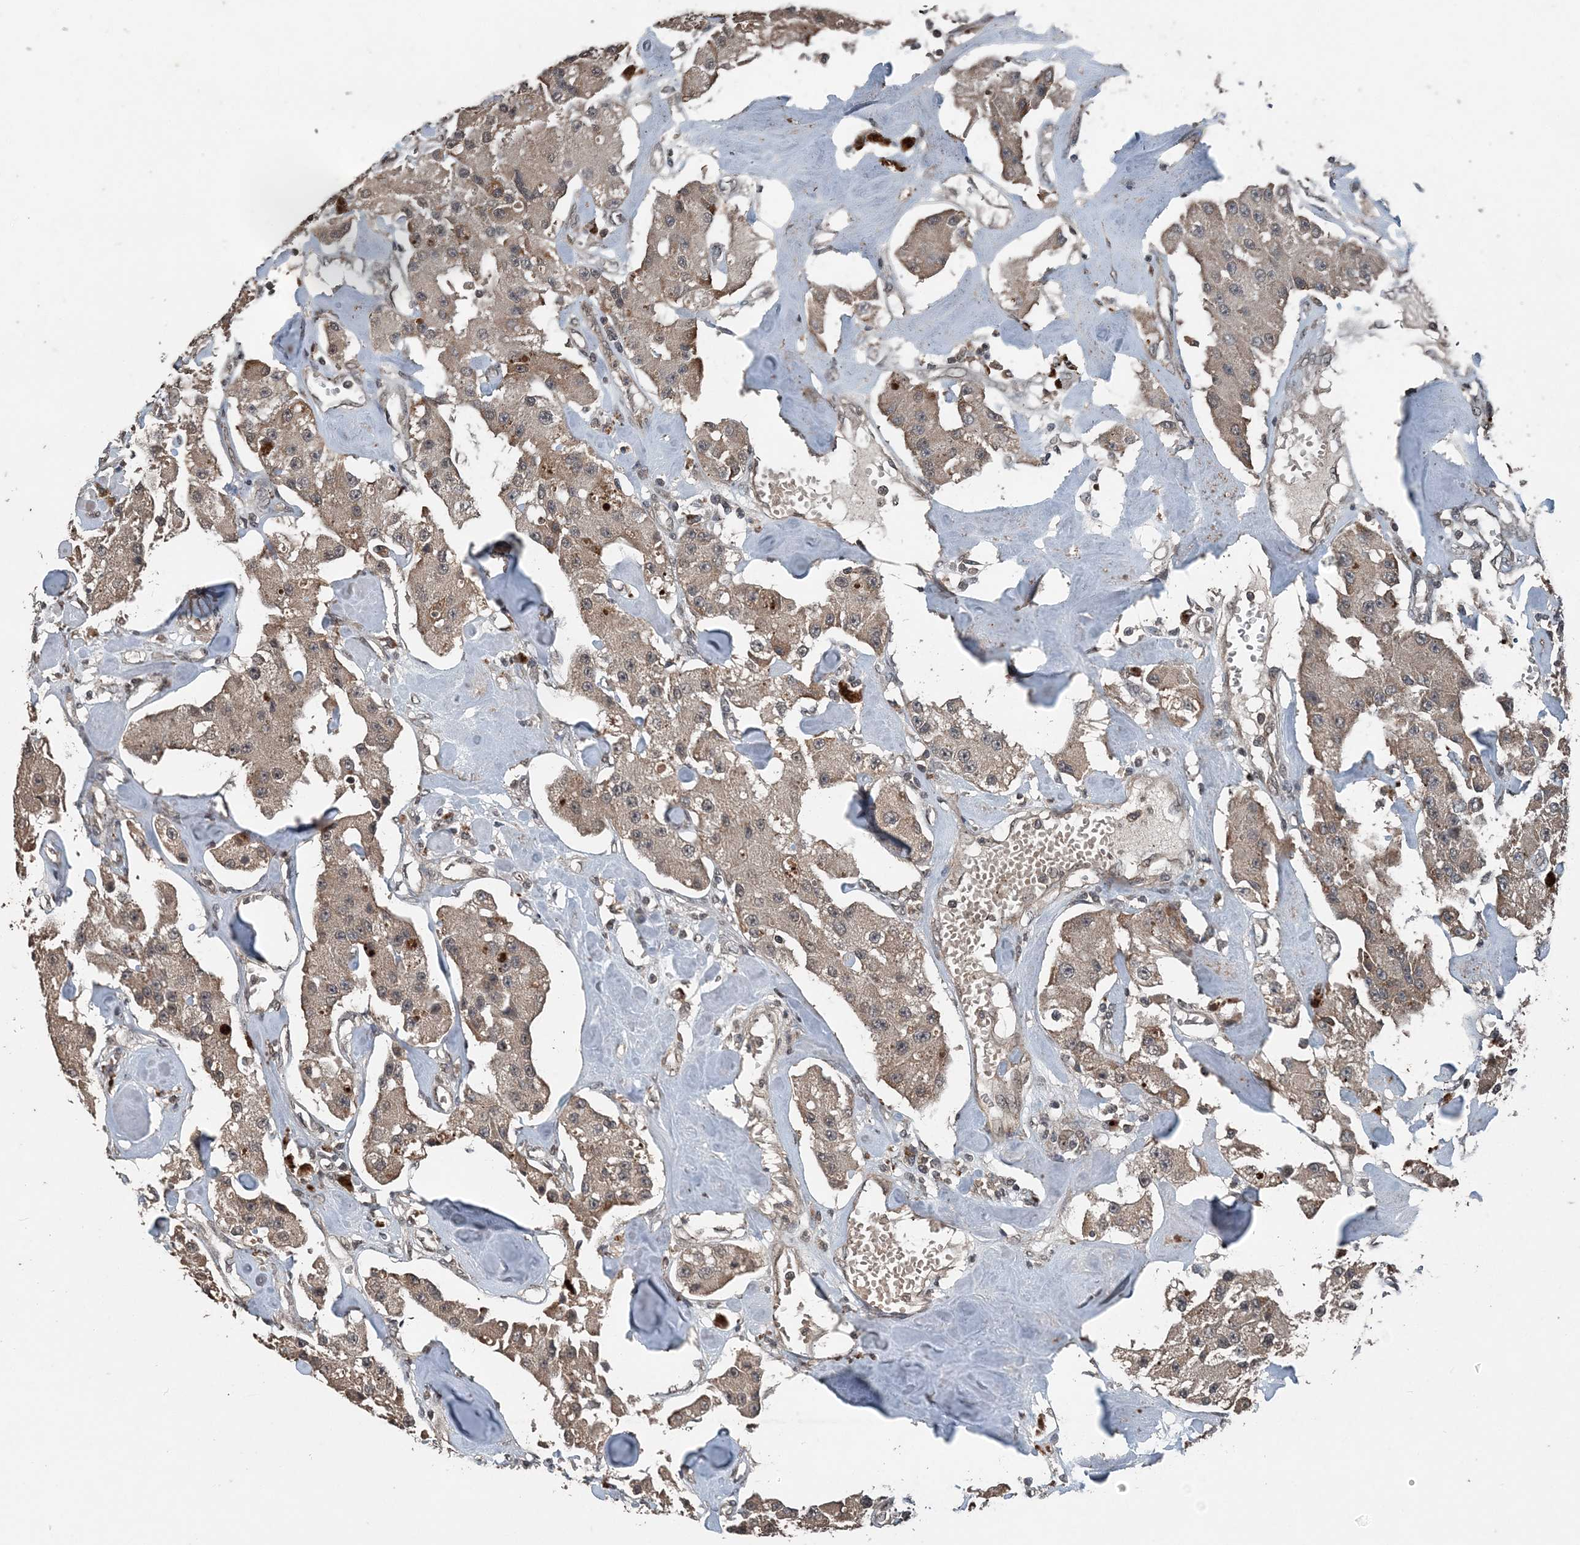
{"staining": {"intensity": "weak", "quantity": ">75%", "location": "cytoplasmic/membranous"}, "tissue": "carcinoid", "cell_type": "Tumor cells", "image_type": "cancer", "snomed": [{"axis": "morphology", "description": "Carcinoid, malignant, NOS"}, {"axis": "topography", "description": "Pancreas"}], "caption": "A brown stain highlights weak cytoplasmic/membranous staining of a protein in human carcinoid tumor cells. Using DAB (3,3'-diaminobenzidine) (brown) and hematoxylin (blue) stains, captured at high magnification using brightfield microscopy.", "gene": "CFL1", "patient": {"sex": "male", "age": 41}}